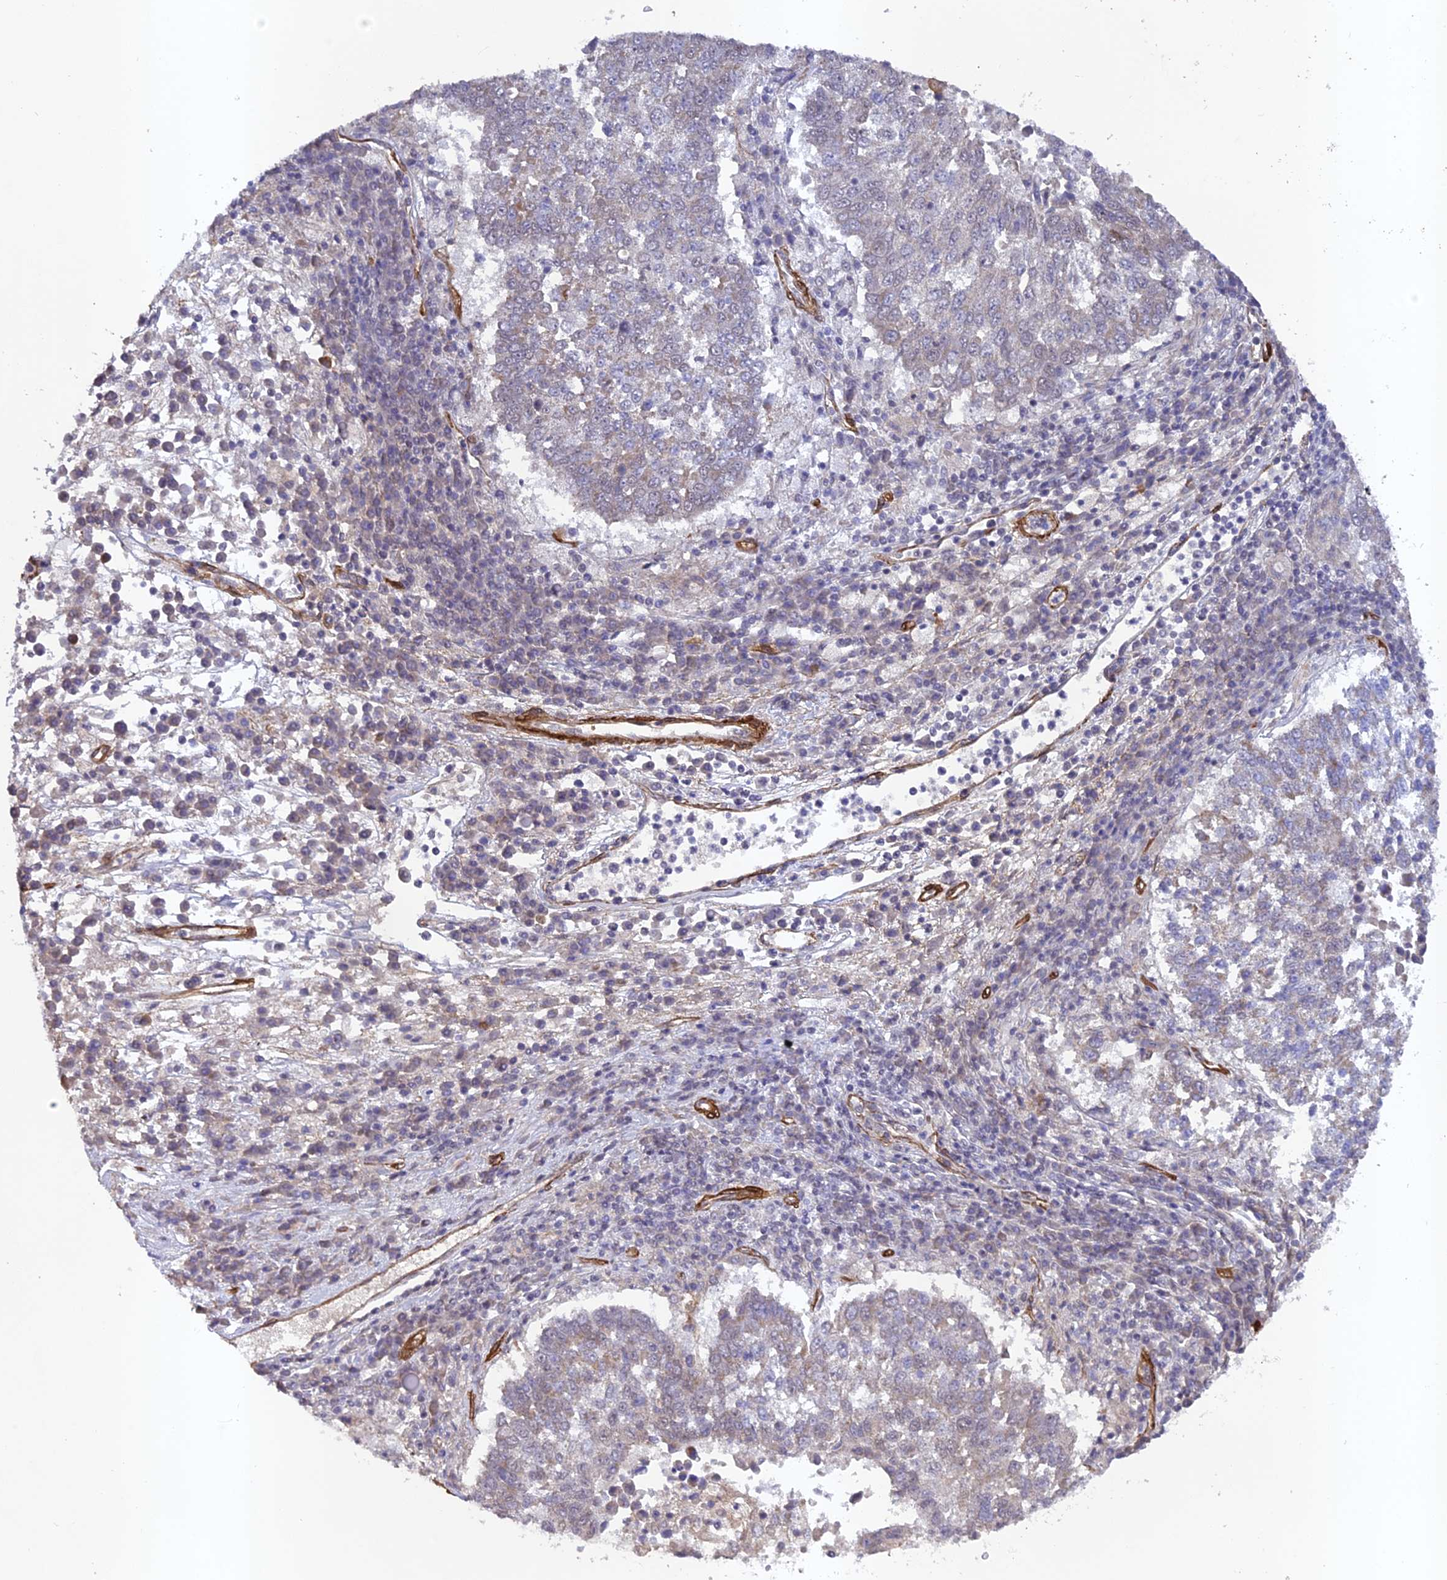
{"staining": {"intensity": "negative", "quantity": "none", "location": "none"}, "tissue": "lung cancer", "cell_type": "Tumor cells", "image_type": "cancer", "snomed": [{"axis": "morphology", "description": "Squamous cell carcinoma, NOS"}, {"axis": "topography", "description": "Lung"}], "caption": "Image shows no protein expression in tumor cells of lung cancer (squamous cell carcinoma) tissue.", "gene": "TNS1", "patient": {"sex": "male", "age": 73}}